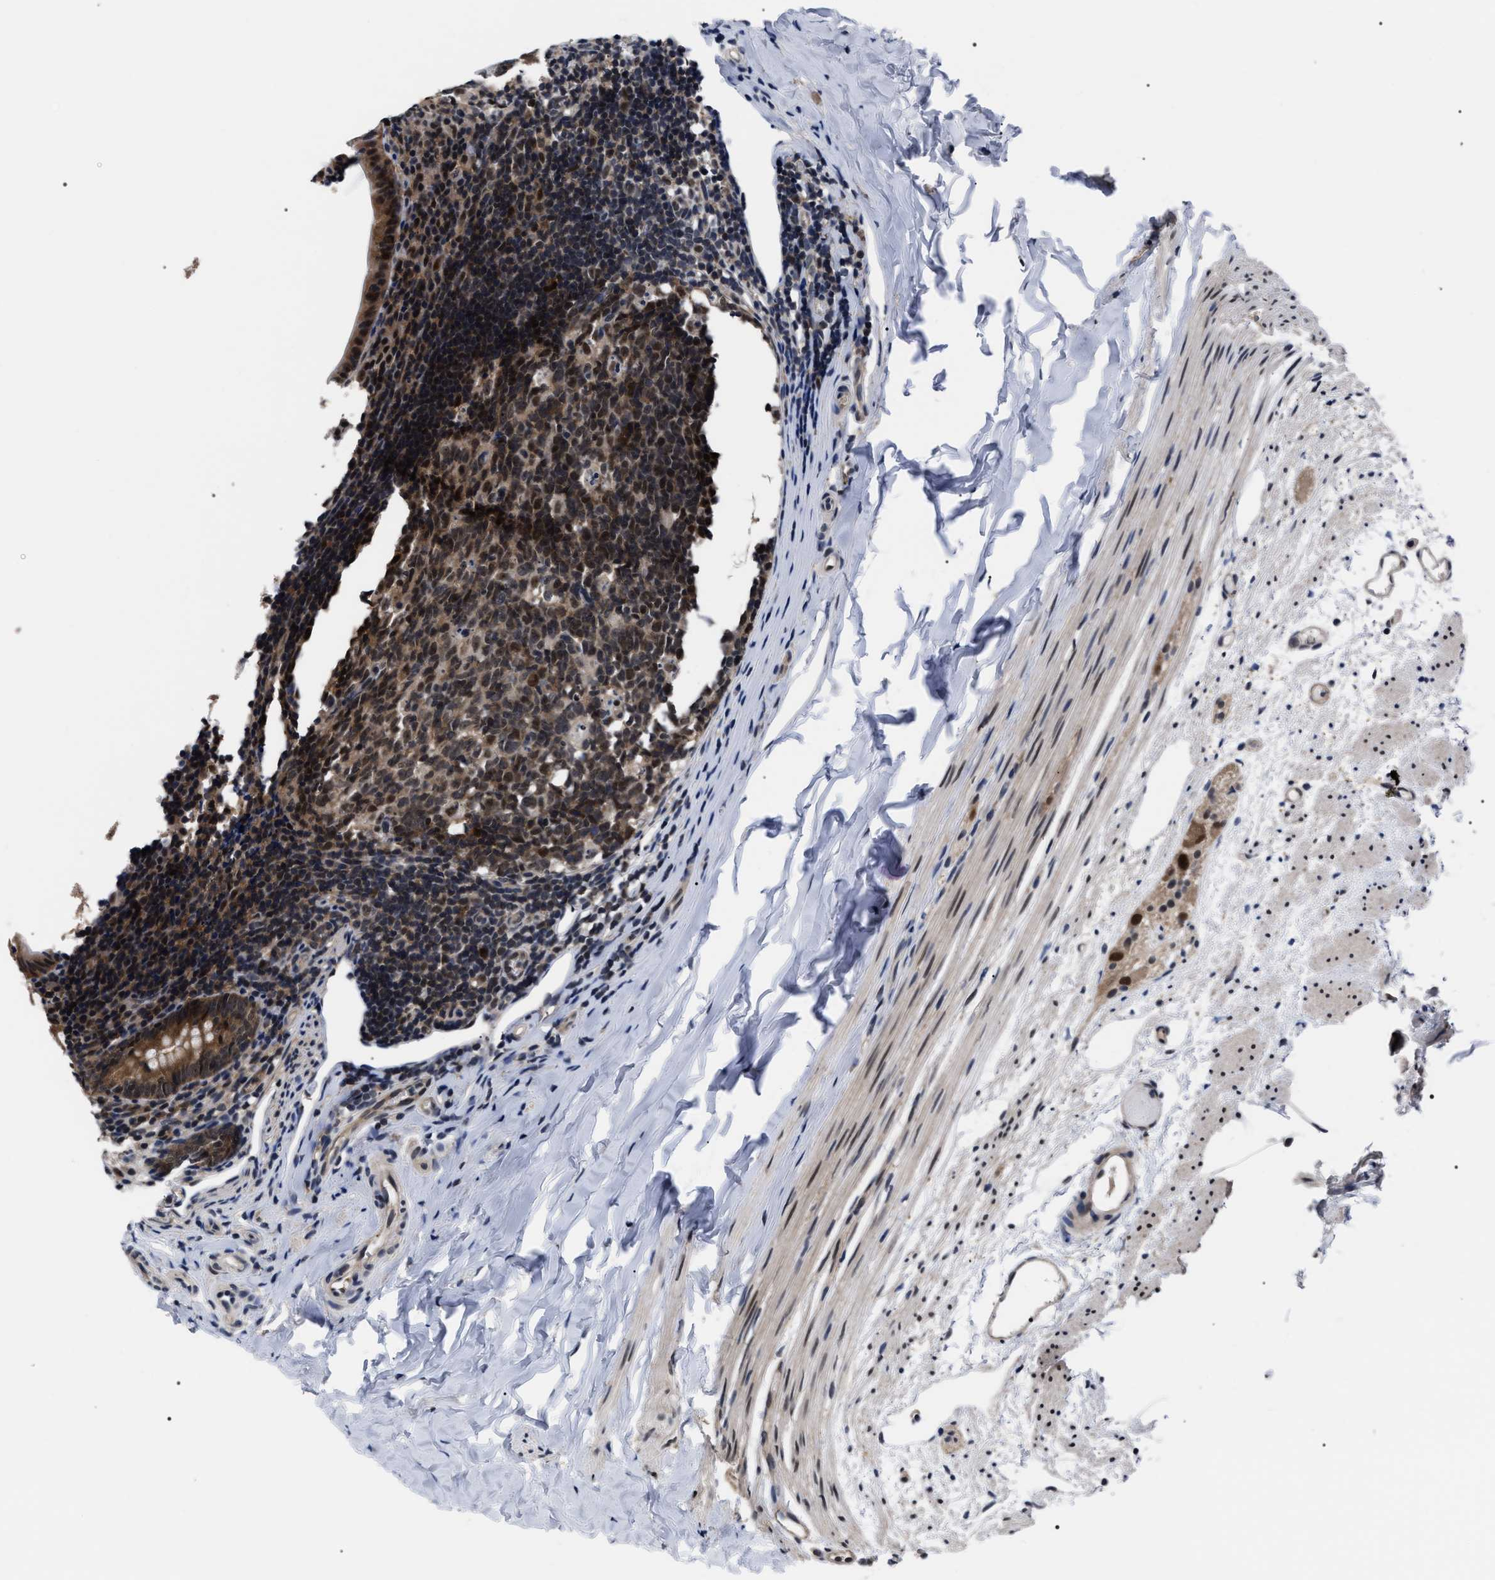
{"staining": {"intensity": "moderate", "quantity": ">75%", "location": "cytoplasmic/membranous,nuclear"}, "tissue": "appendix", "cell_type": "Glandular cells", "image_type": "normal", "snomed": [{"axis": "morphology", "description": "Normal tissue, NOS"}, {"axis": "topography", "description": "Appendix"}], "caption": "Immunohistochemistry photomicrograph of unremarkable appendix stained for a protein (brown), which exhibits medium levels of moderate cytoplasmic/membranous,nuclear expression in about >75% of glandular cells.", "gene": "CSNK2A1", "patient": {"sex": "female", "age": 10}}